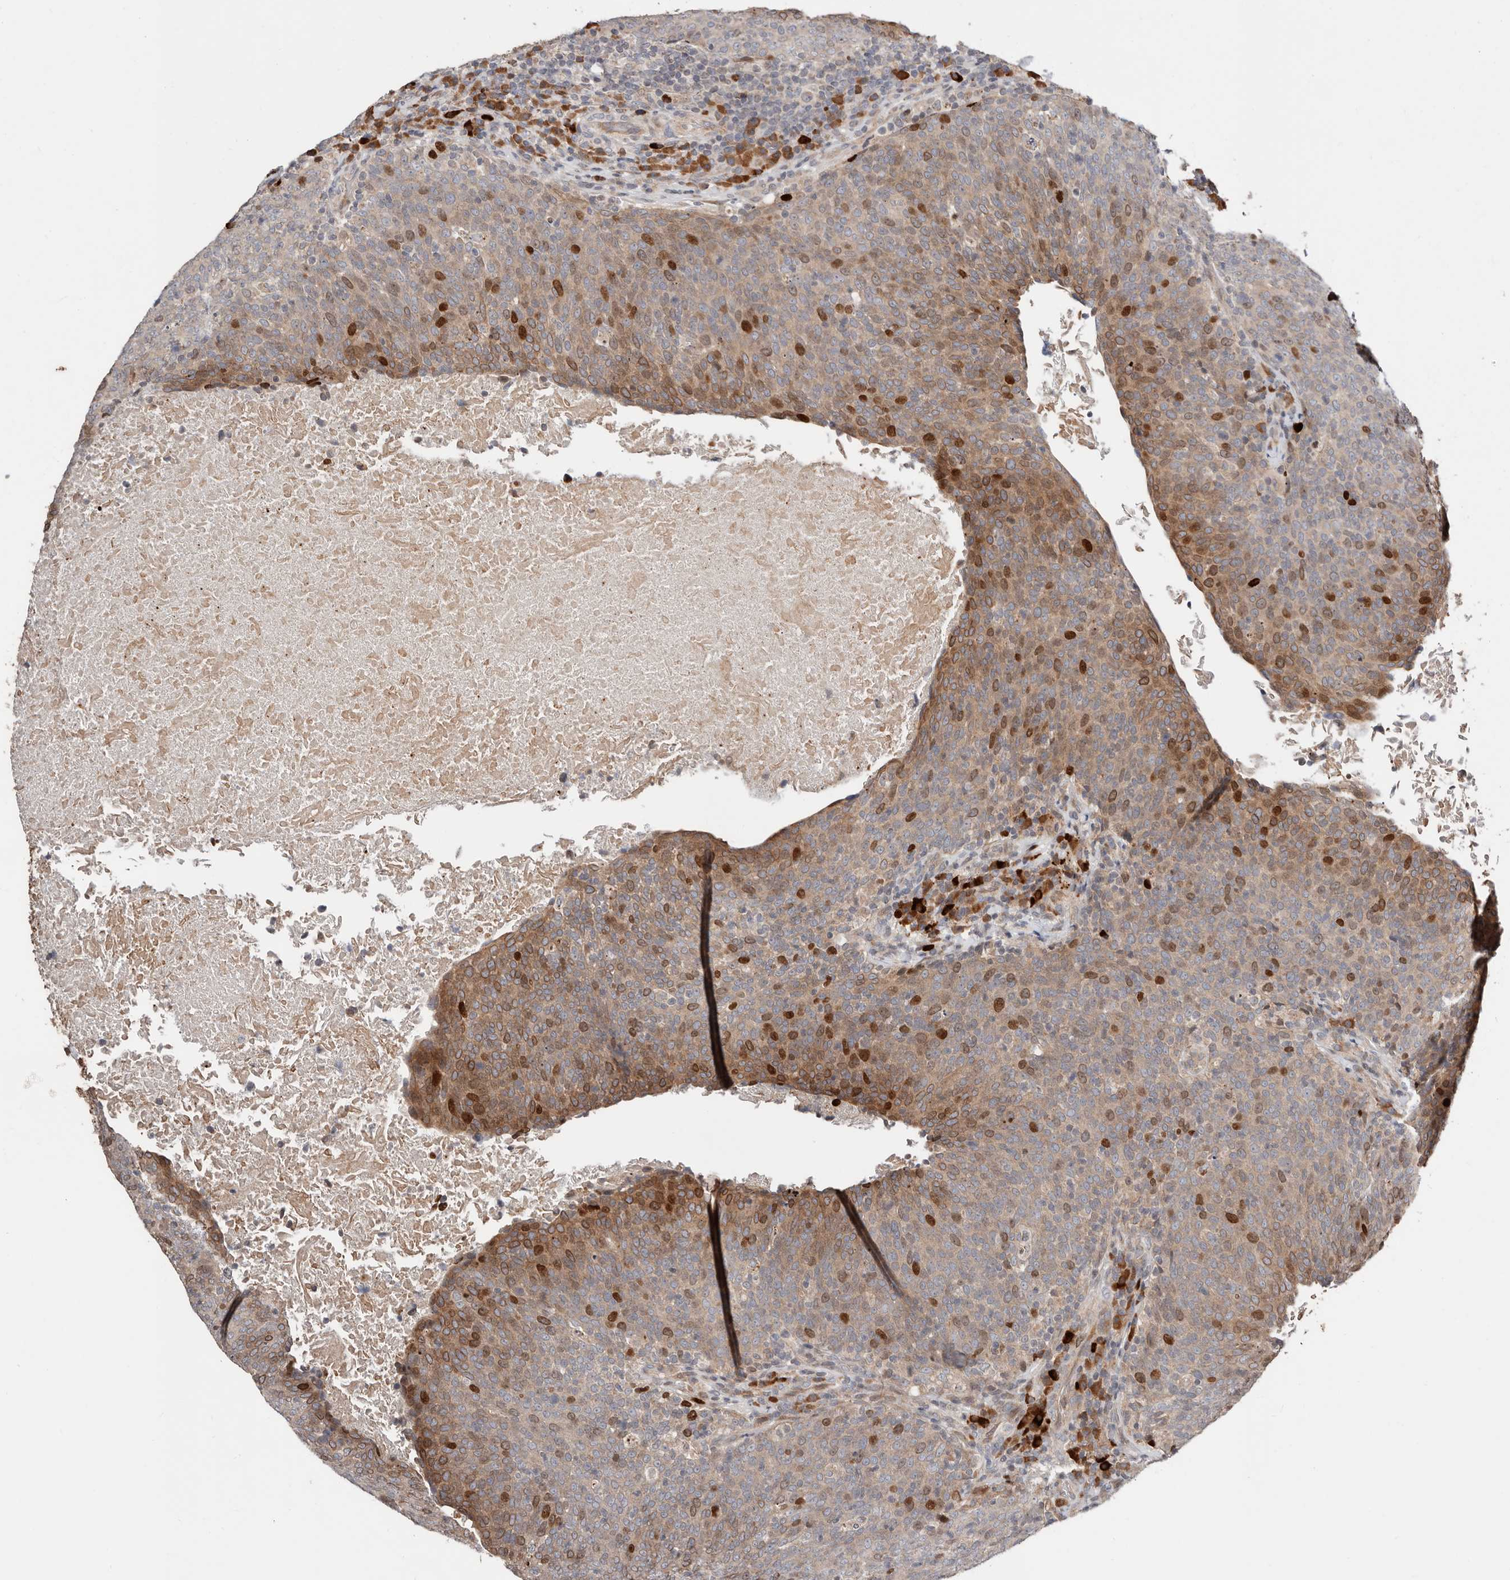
{"staining": {"intensity": "moderate", "quantity": "25%-75%", "location": "cytoplasmic/membranous,nuclear"}, "tissue": "head and neck cancer", "cell_type": "Tumor cells", "image_type": "cancer", "snomed": [{"axis": "morphology", "description": "Squamous cell carcinoma, NOS"}, {"axis": "morphology", "description": "Squamous cell carcinoma, metastatic, NOS"}, {"axis": "topography", "description": "Lymph node"}, {"axis": "topography", "description": "Head-Neck"}], "caption": "The image exhibits a brown stain indicating the presence of a protein in the cytoplasmic/membranous and nuclear of tumor cells in head and neck metastatic squamous cell carcinoma. (IHC, brightfield microscopy, high magnification).", "gene": "SMYD4", "patient": {"sex": "male", "age": 62}}